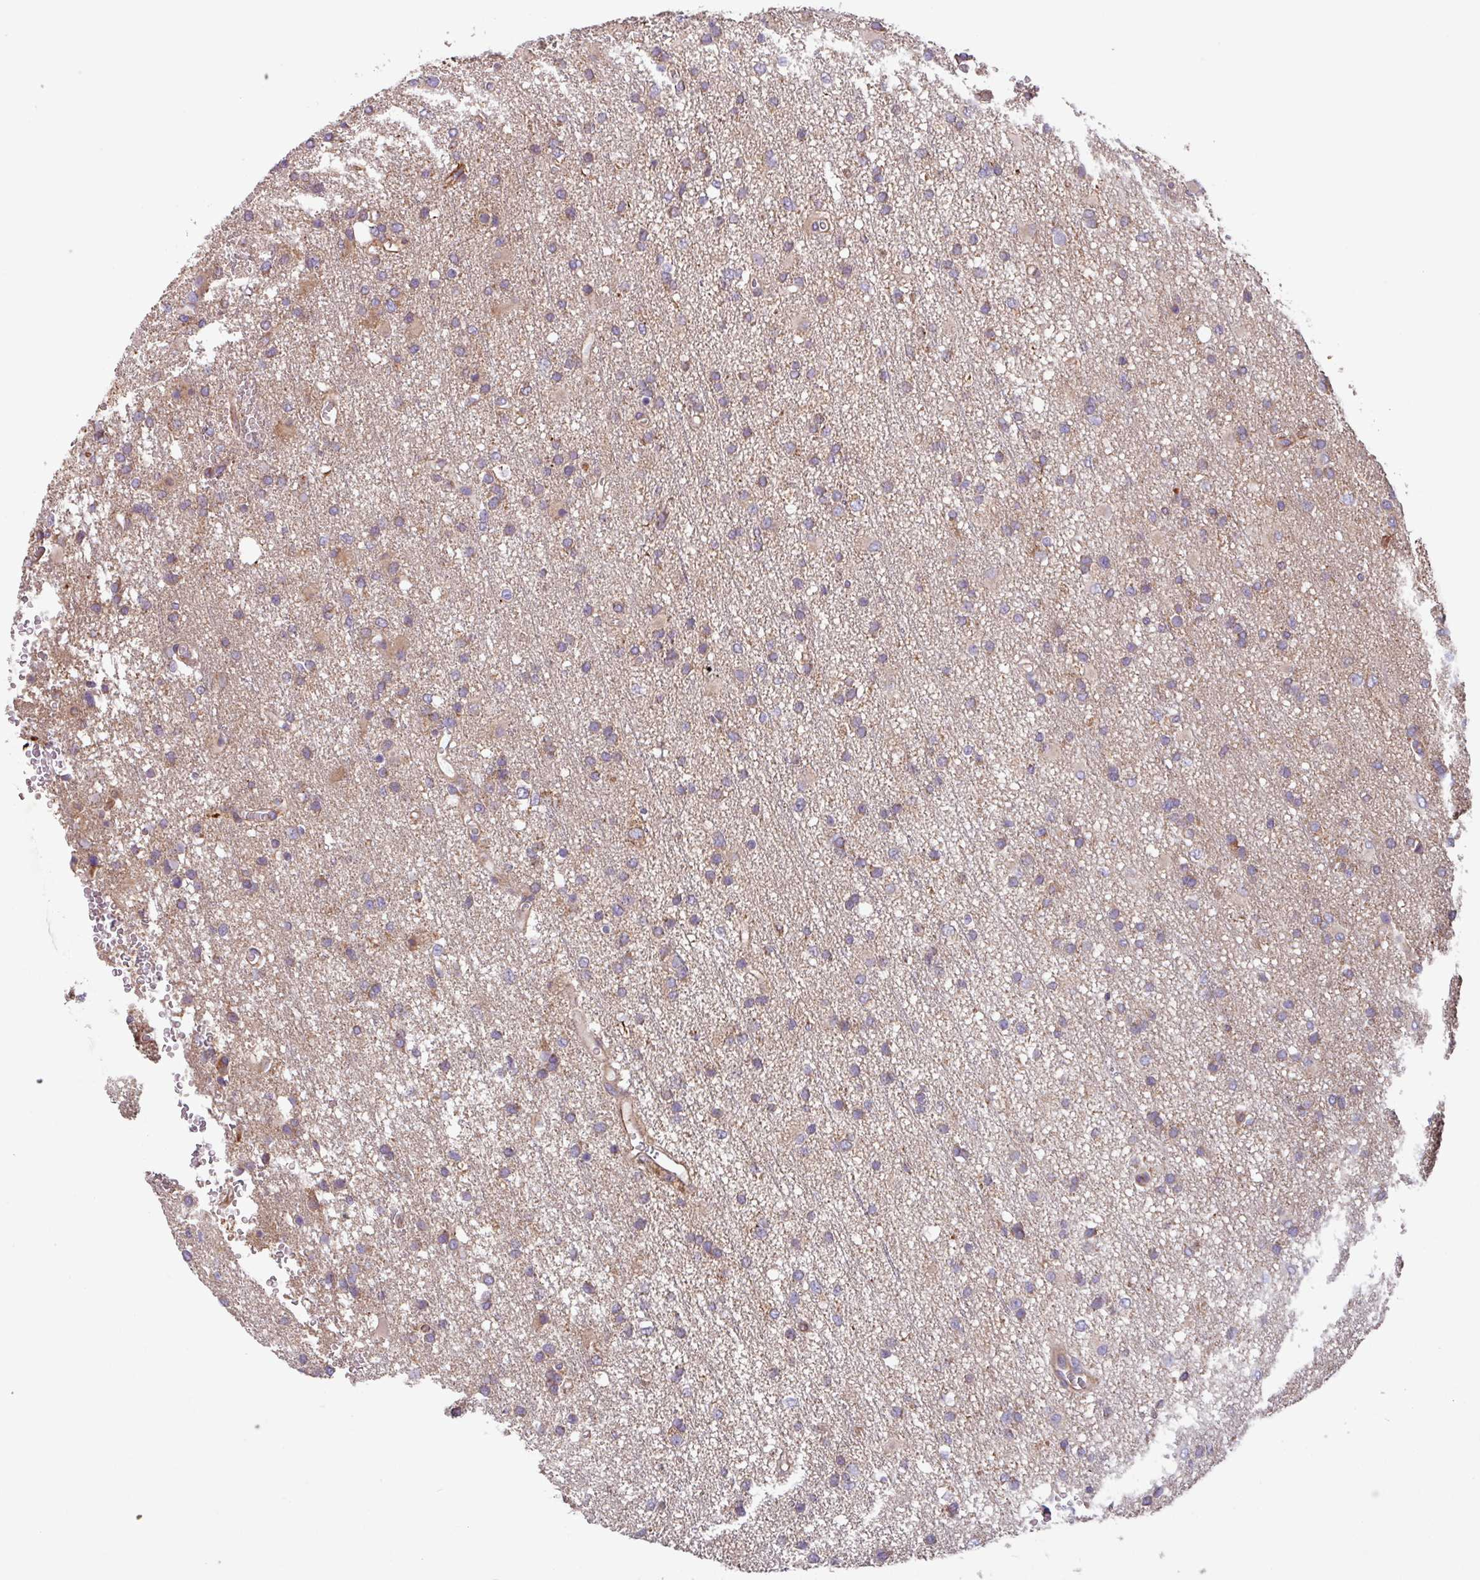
{"staining": {"intensity": "weak", "quantity": ">75%", "location": "cytoplasmic/membranous"}, "tissue": "glioma", "cell_type": "Tumor cells", "image_type": "cancer", "snomed": [{"axis": "morphology", "description": "Glioma, malignant, High grade"}, {"axis": "topography", "description": "Brain"}], "caption": "Glioma stained with DAB immunohistochemistry reveals low levels of weak cytoplasmic/membranous positivity in approximately >75% of tumor cells.", "gene": "PLEKHD1", "patient": {"sex": "female", "age": 74}}